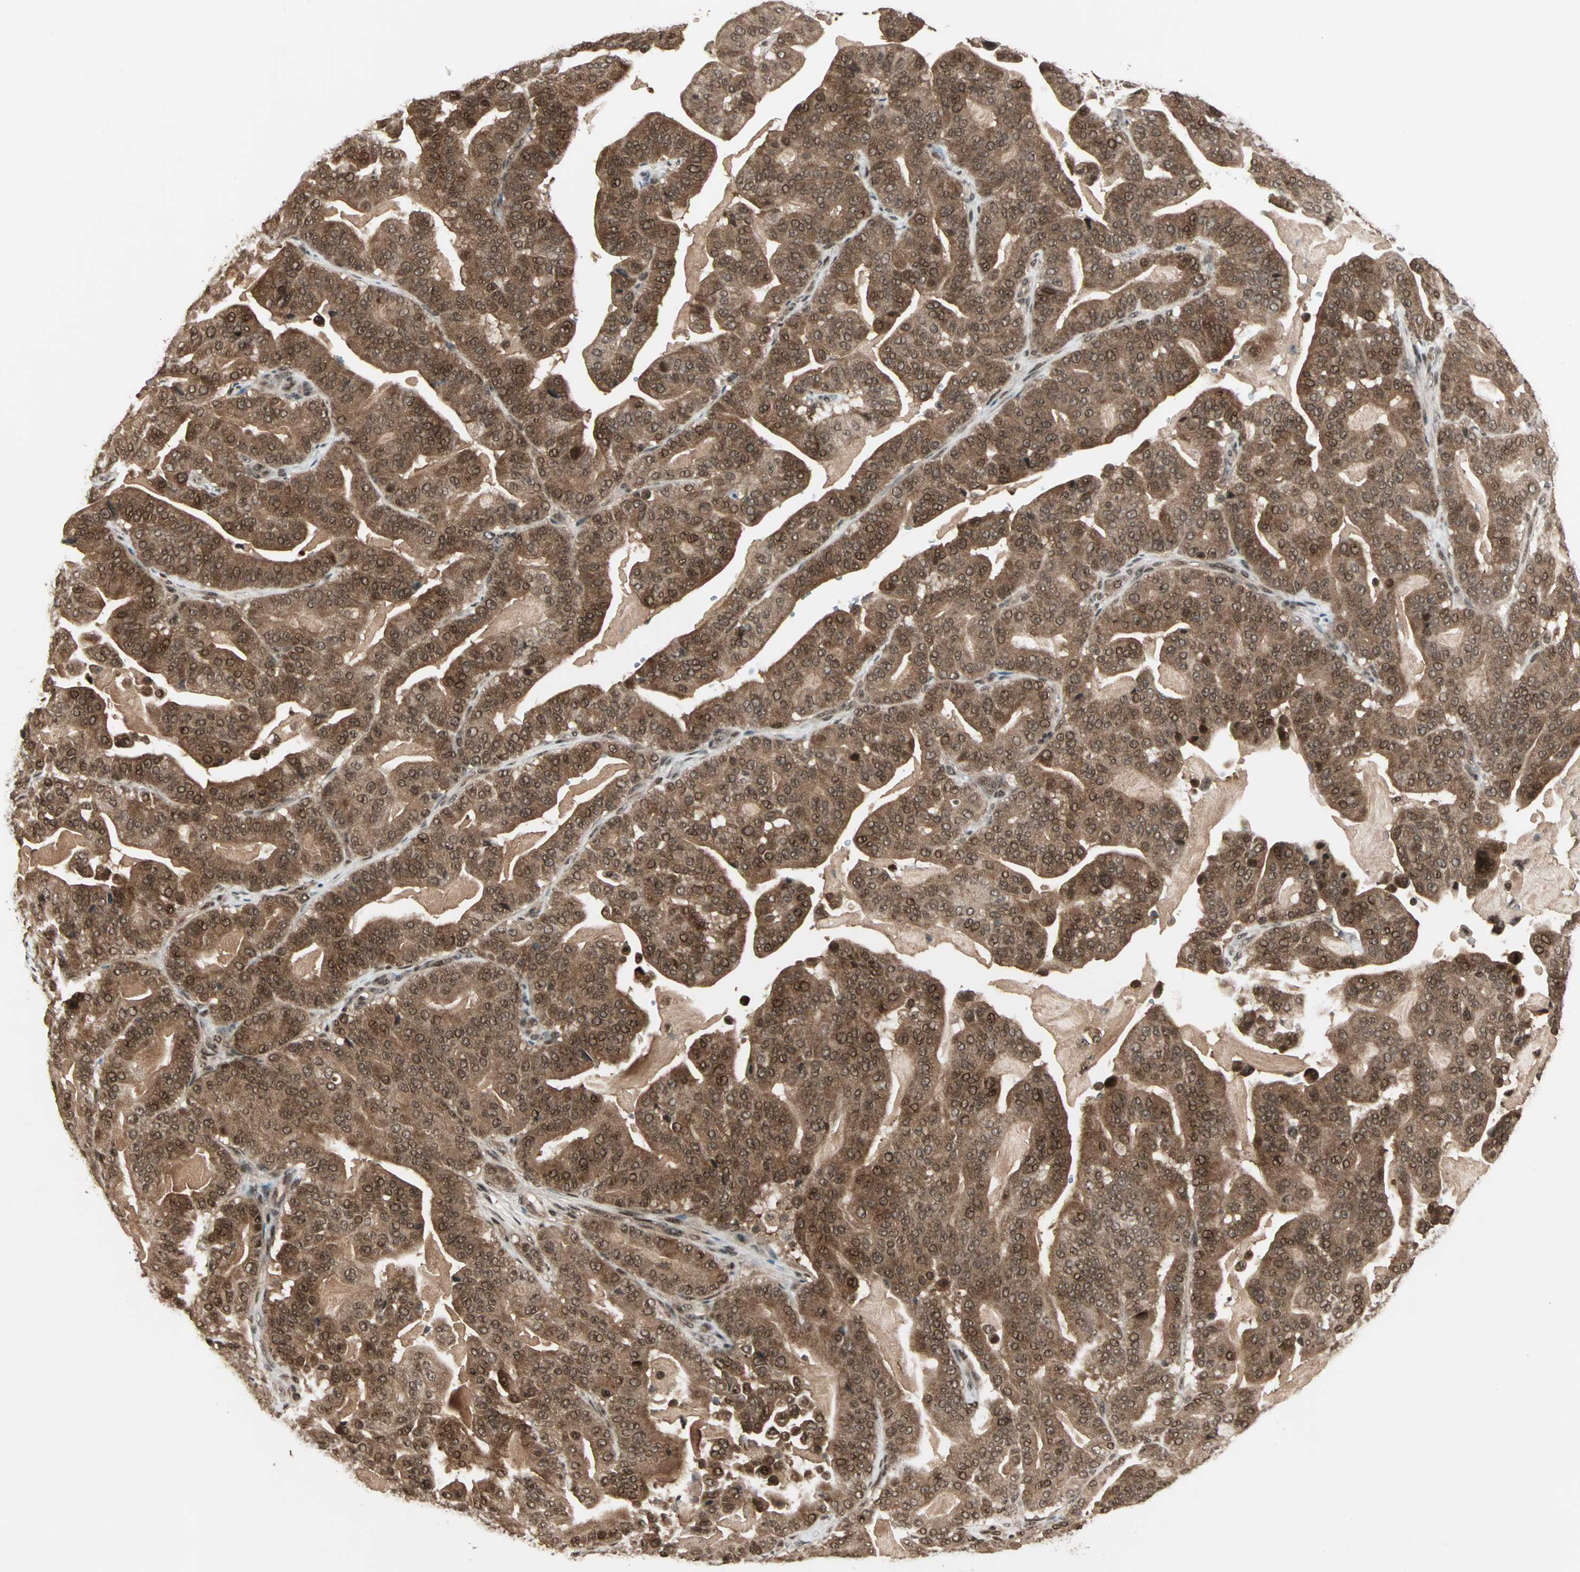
{"staining": {"intensity": "moderate", "quantity": ">75%", "location": "cytoplasmic/membranous,nuclear"}, "tissue": "pancreatic cancer", "cell_type": "Tumor cells", "image_type": "cancer", "snomed": [{"axis": "morphology", "description": "Adenocarcinoma, NOS"}, {"axis": "topography", "description": "Pancreas"}], "caption": "The immunohistochemical stain shows moderate cytoplasmic/membranous and nuclear staining in tumor cells of adenocarcinoma (pancreatic) tissue.", "gene": "ZNF44", "patient": {"sex": "male", "age": 63}}